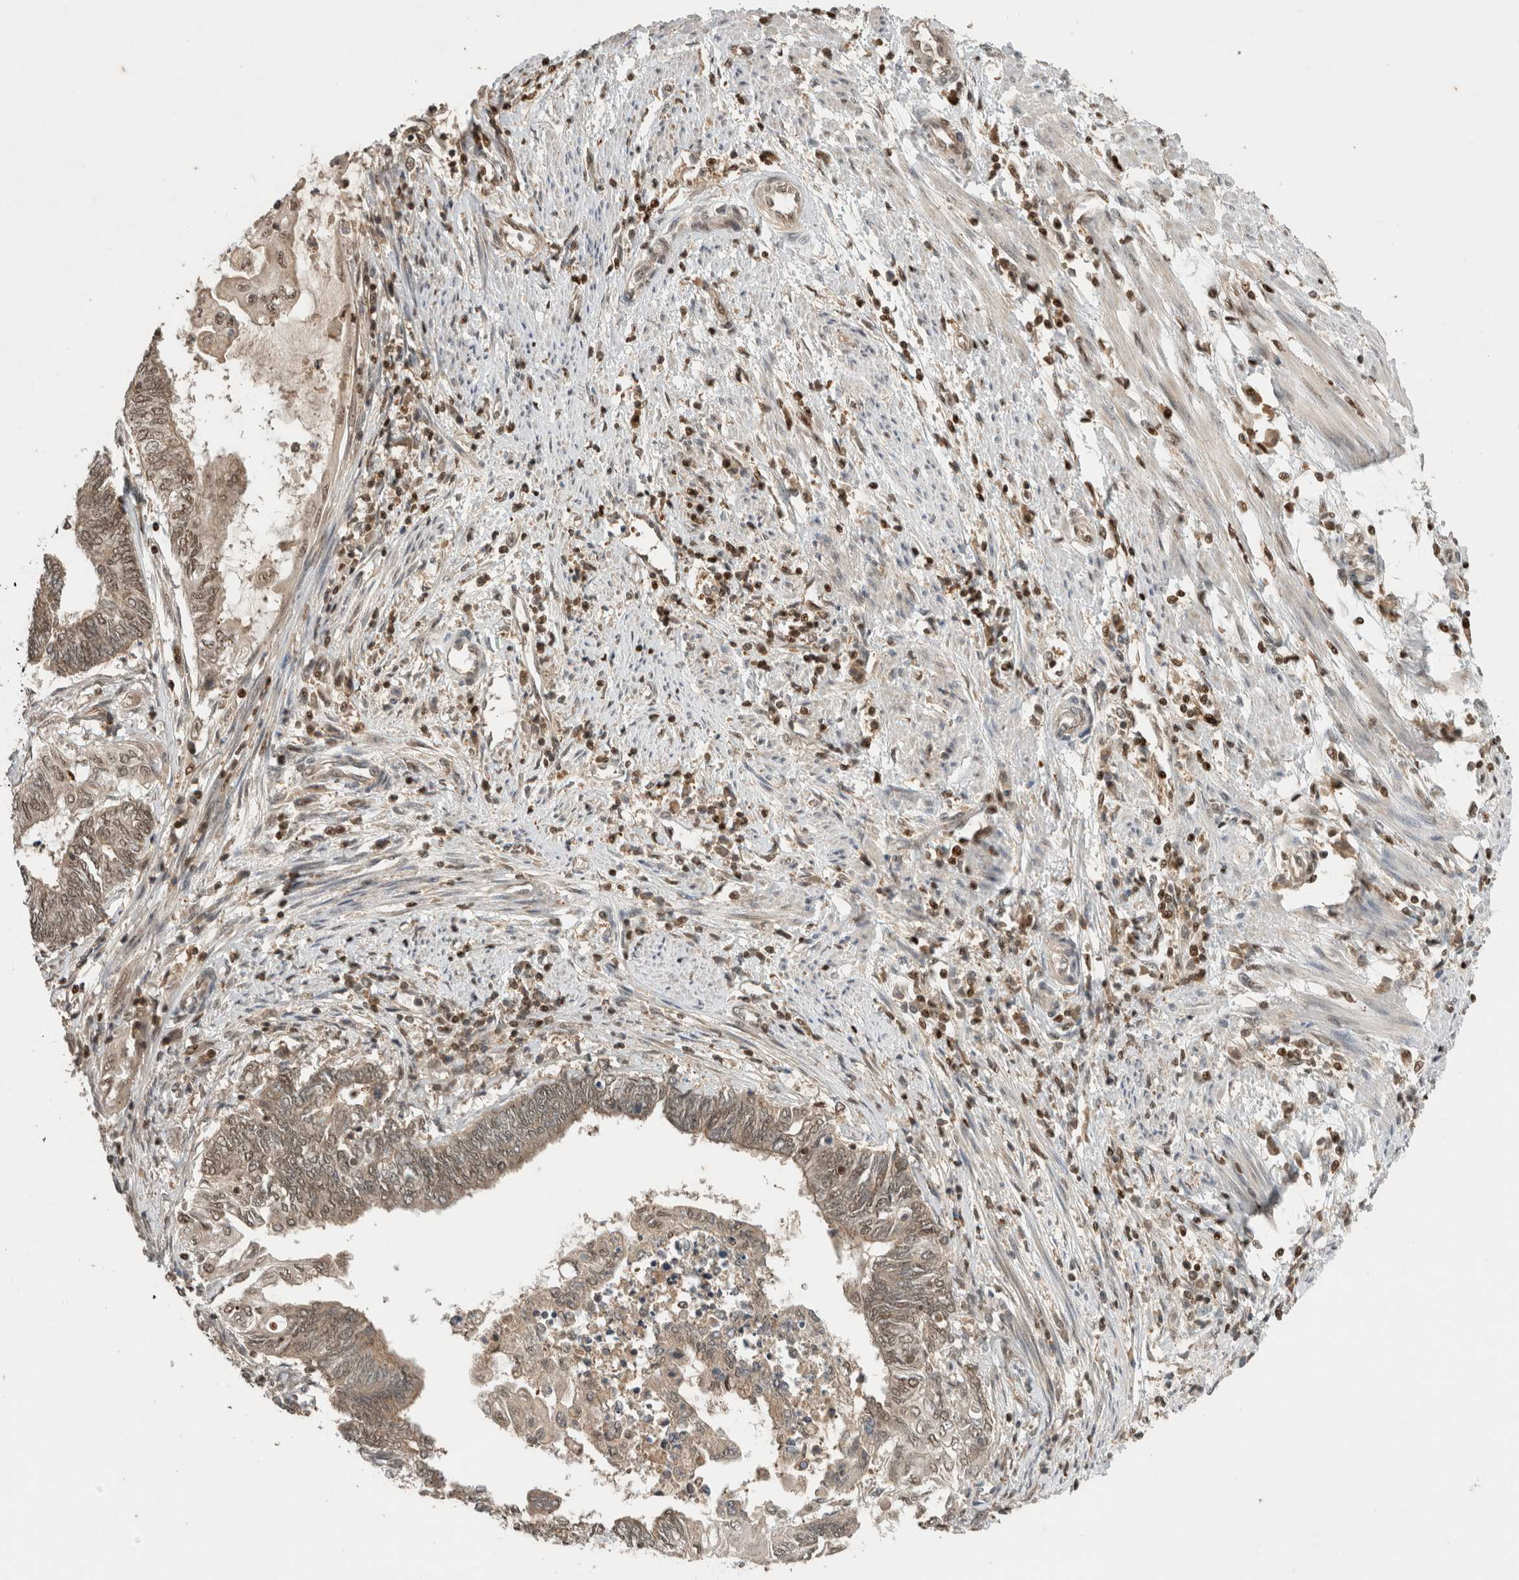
{"staining": {"intensity": "weak", "quantity": ">75%", "location": "cytoplasmic/membranous"}, "tissue": "endometrial cancer", "cell_type": "Tumor cells", "image_type": "cancer", "snomed": [{"axis": "morphology", "description": "Adenocarcinoma, NOS"}, {"axis": "topography", "description": "Uterus"}, {"axis": "topography", "description": "Endometrium"}], "caption": "Brown immunohistochemical staining in human endometrial cancer (adenocarcinoma) demonstrates weak cytoplasmic/membranous positivity in approximately >75% of tumor cells. The protein is stained brown, and the nuclei are stained in blue (DAB IHC with brightfield microscopy, high magnification).", "gene": "SNRNP40", "patient": {"sex": "female", "age": 70}}